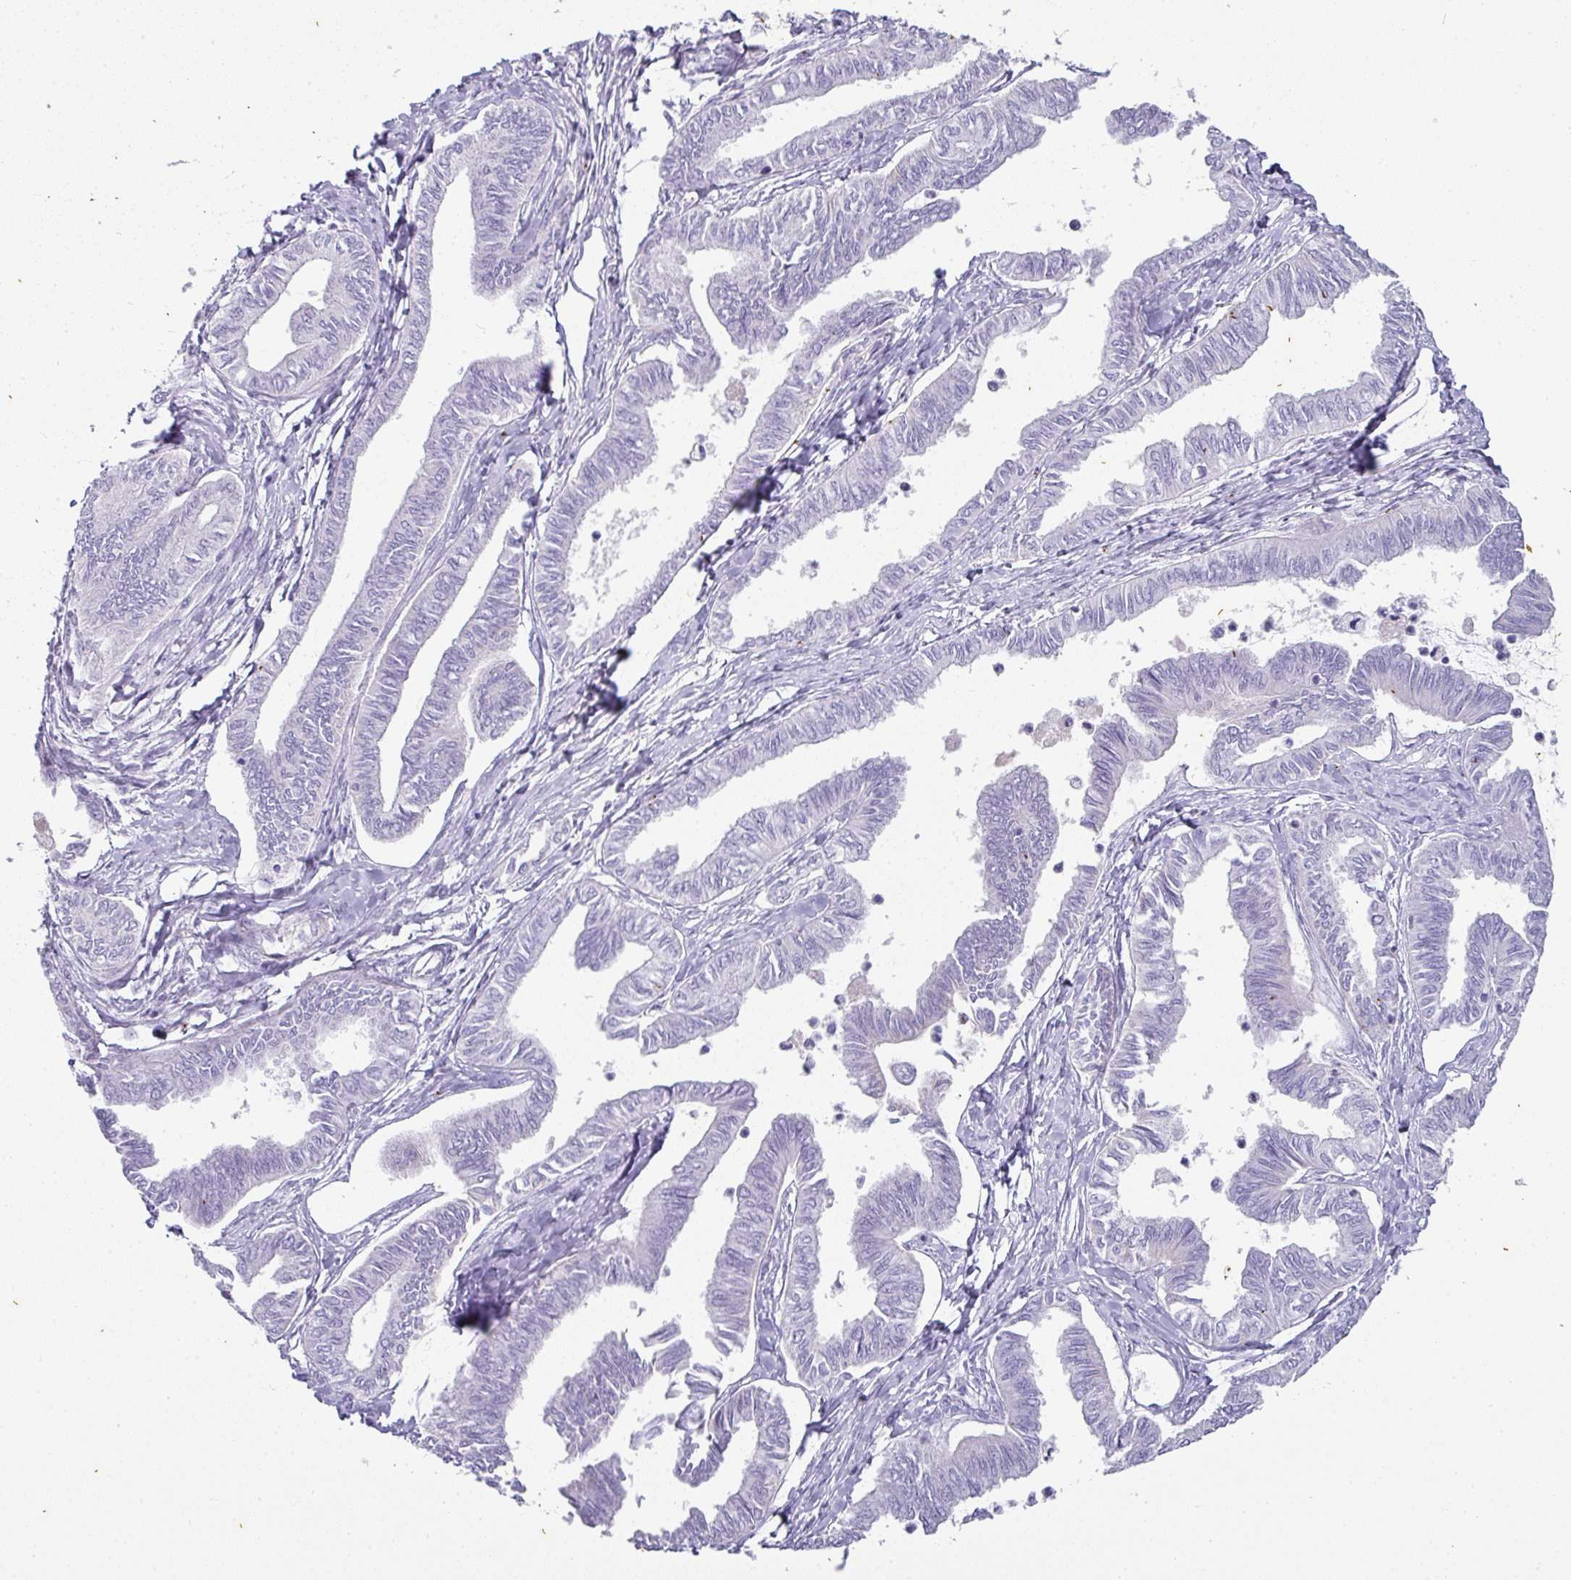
{"staining": {"intensity": "negative", "quantity": "none", "location": "none"}, "tissue": "ovarian cancer", "cell_type": "Tumor cells", "image_type": "cancer", "snomed": [{"axis": "morphology", "description": "Carcinoma, endometroid"}, {"axis": "topography", "description": "Ovary"}], "caption": "Tumor cells show no significant protein expression in ovarian cancer.", "gene": "OR52N1", "patient": {"sex": "female", "age": 70}}